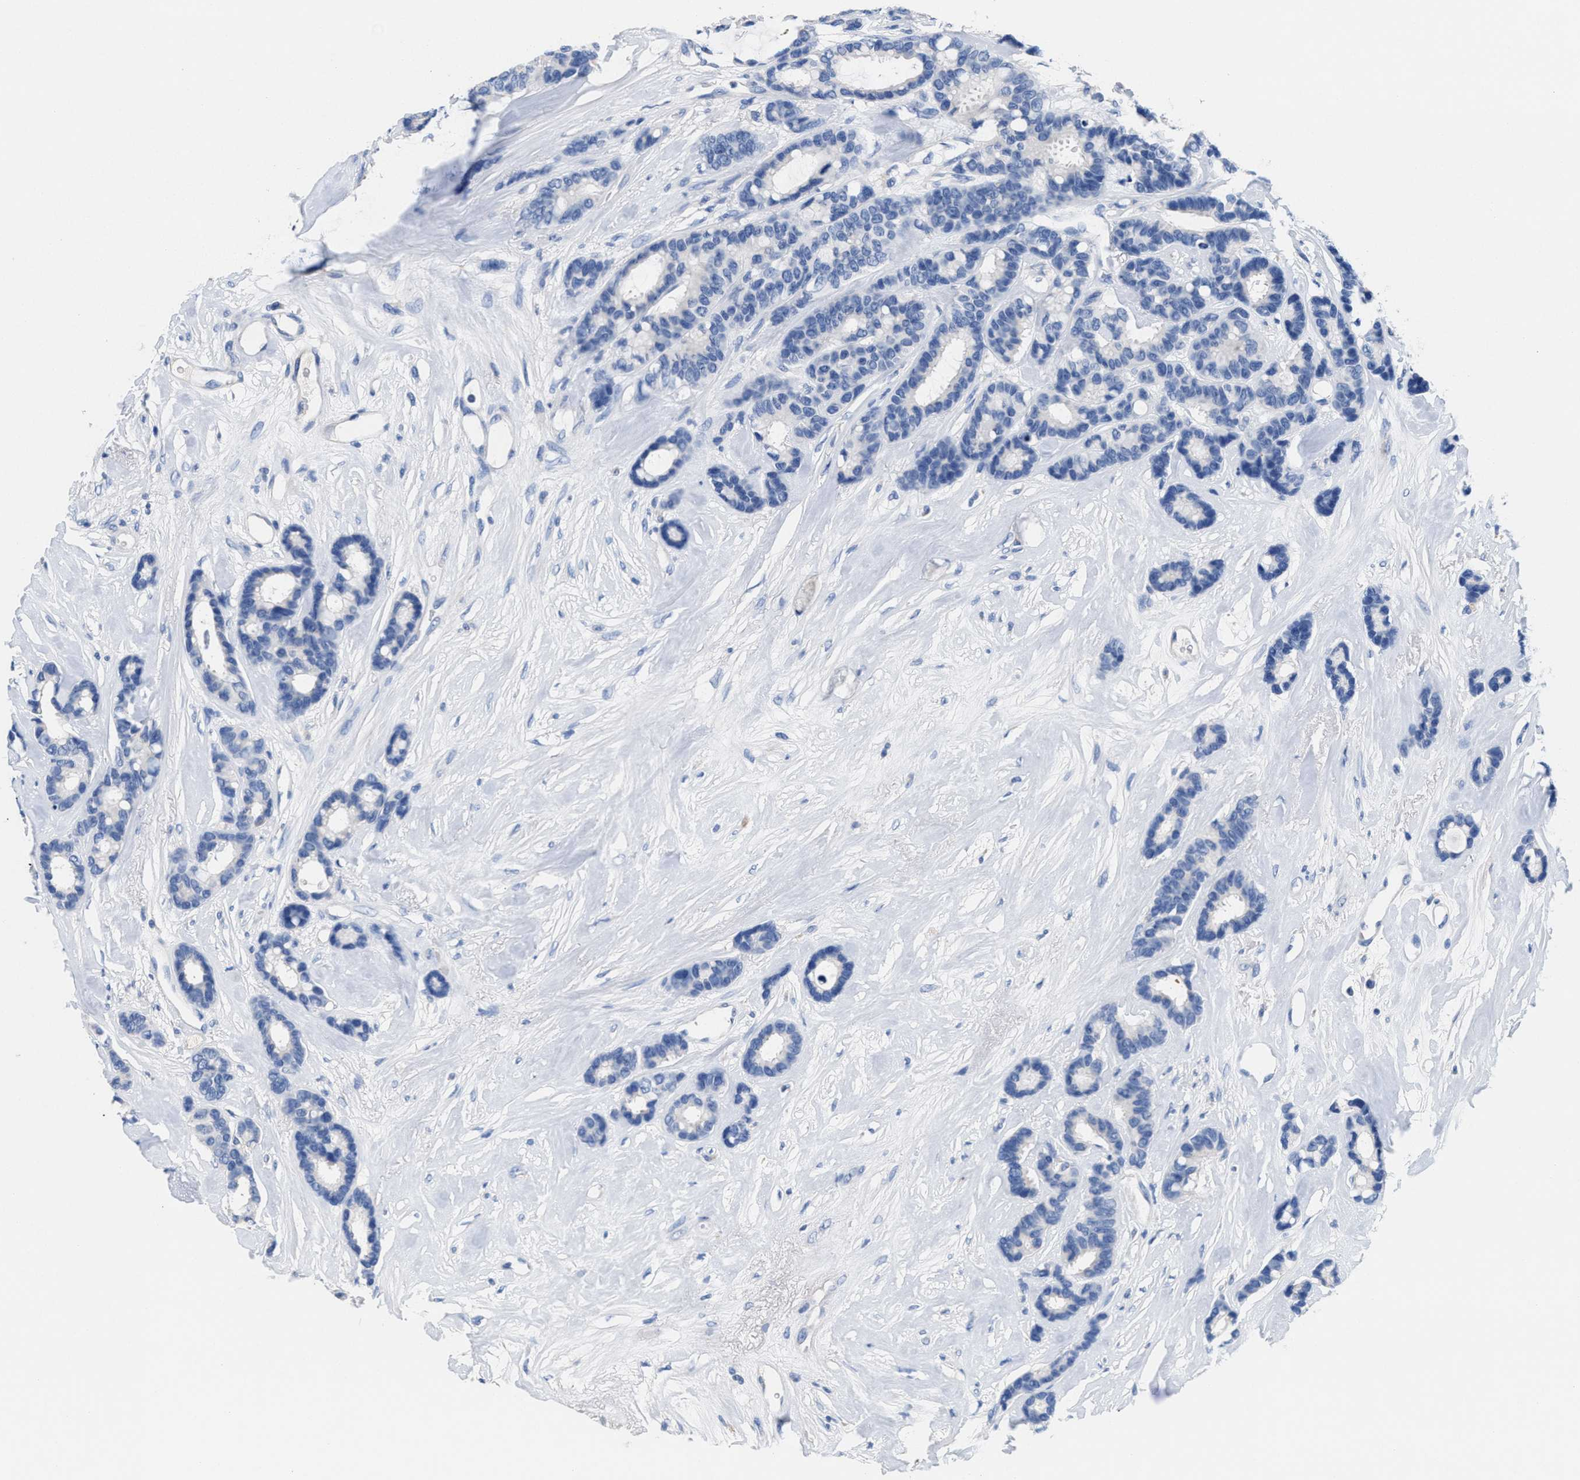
{"staining": {"intensity": "negative", "quantity": "none", "location": "none"}, "tissue": "breast cancer", "cell_type": "Tumor cells", "image_type": "cancer", "snomed": [{"axis": "morphology", "description": "Duct carcinoma"}, {"axis": "topography", "description": "Breast"}], "caption": "Tumor cells show no significant staining in breast invasive ductal carcinoma. The staining was performed using DAB (3,3'-diaminobenzidine) to visualize the protein expression in brown, while the nuclei were stained in blue with hematoxylin (Magnification: 20x).", "gene": "SLFN13", "patient": {"sex": "female", "age": 87}}